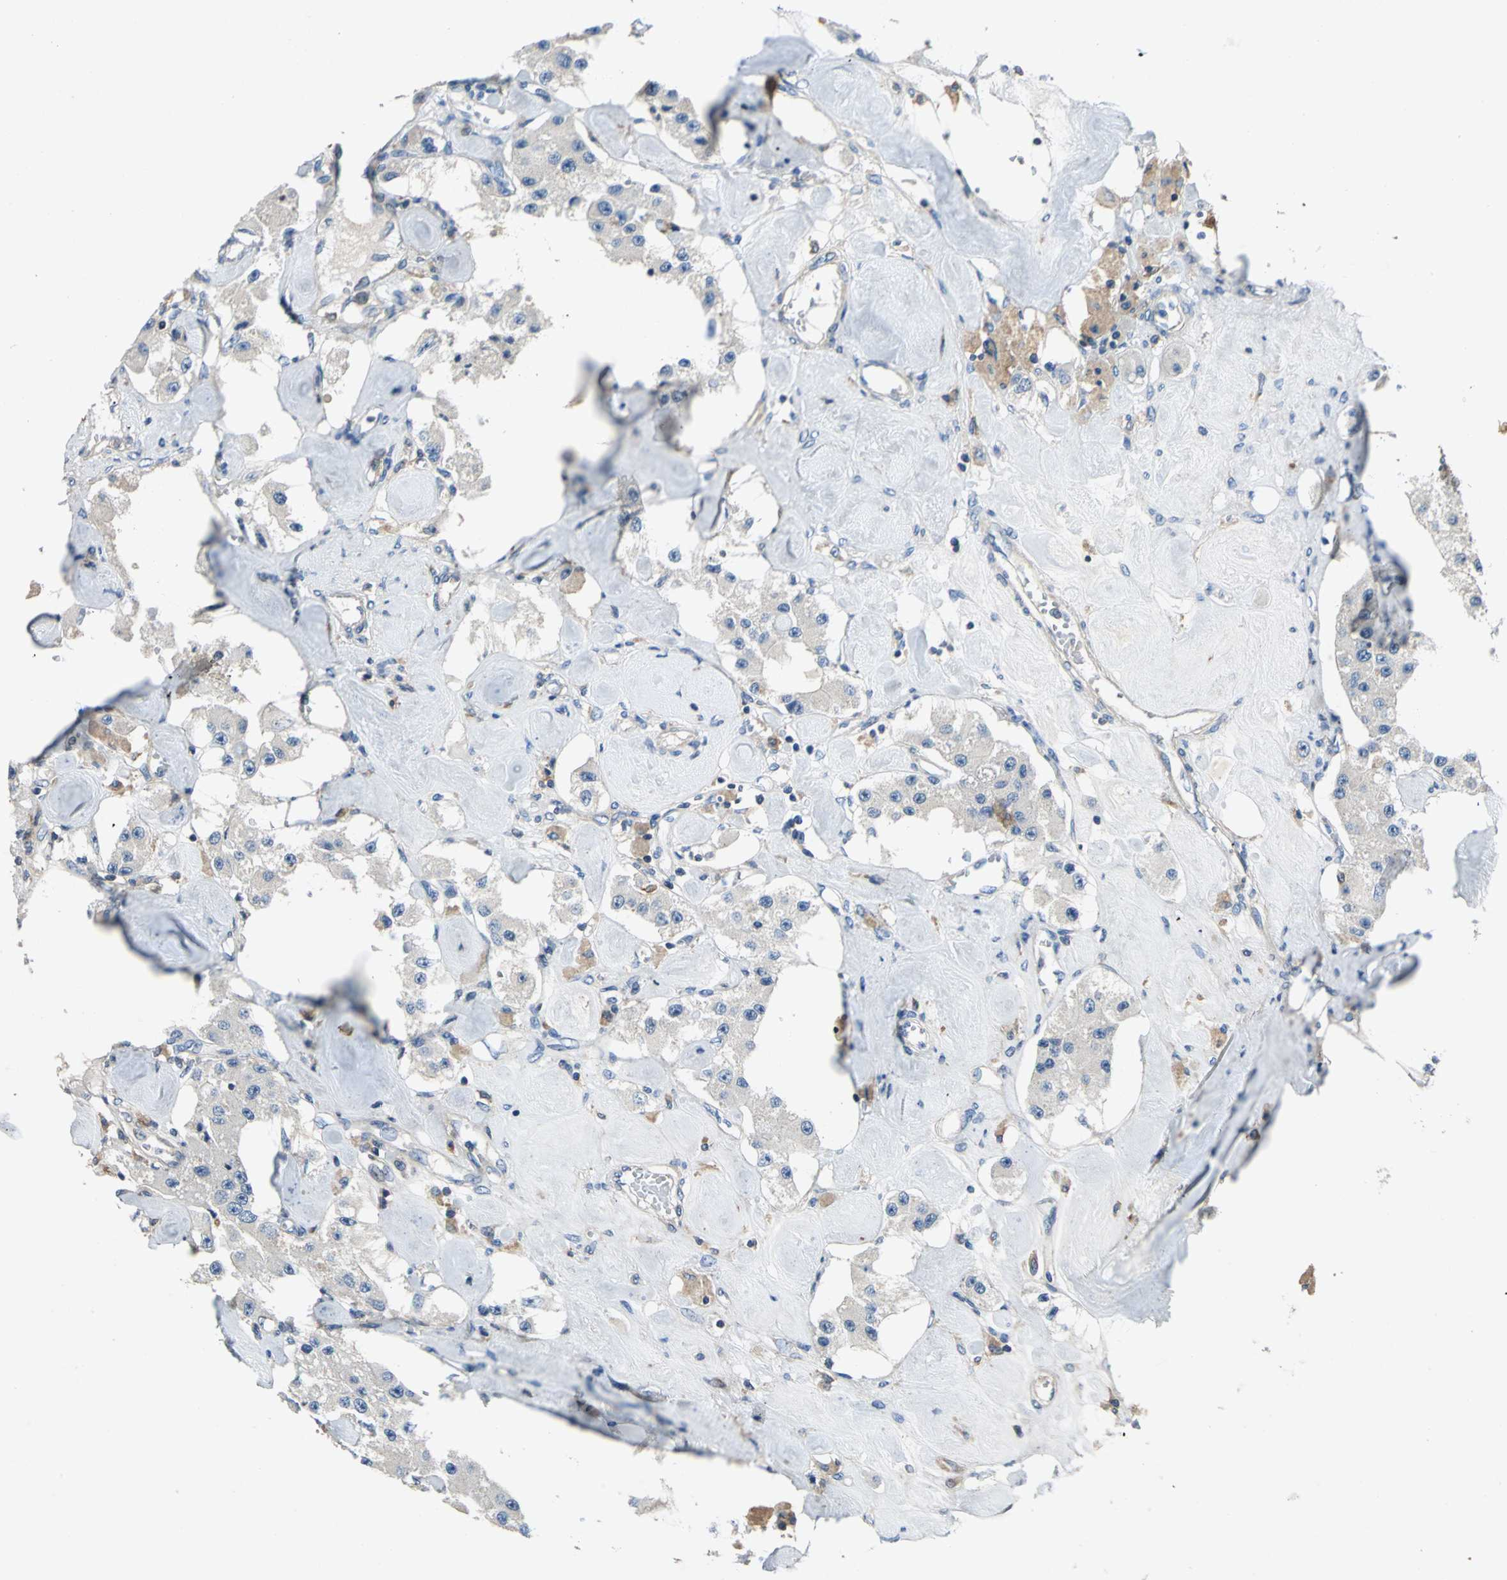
{"staining": {"intensity": "negative", "quantity": "none", "location": "none"}, "tissue": "carcinoid", "cell_type": "Tumor cells", "image_type": "cancer", "snomed": [{"axis": "morphology", "description": "Carcinoid, malignant, NOS"}, {"axis": "topography", "description": "Pancreas"}], "caption": "There is no significant staining in tumor cells of carcinoid.", "gene": "DDX3Y", "patient": {"sex": "male", "age": 41}}